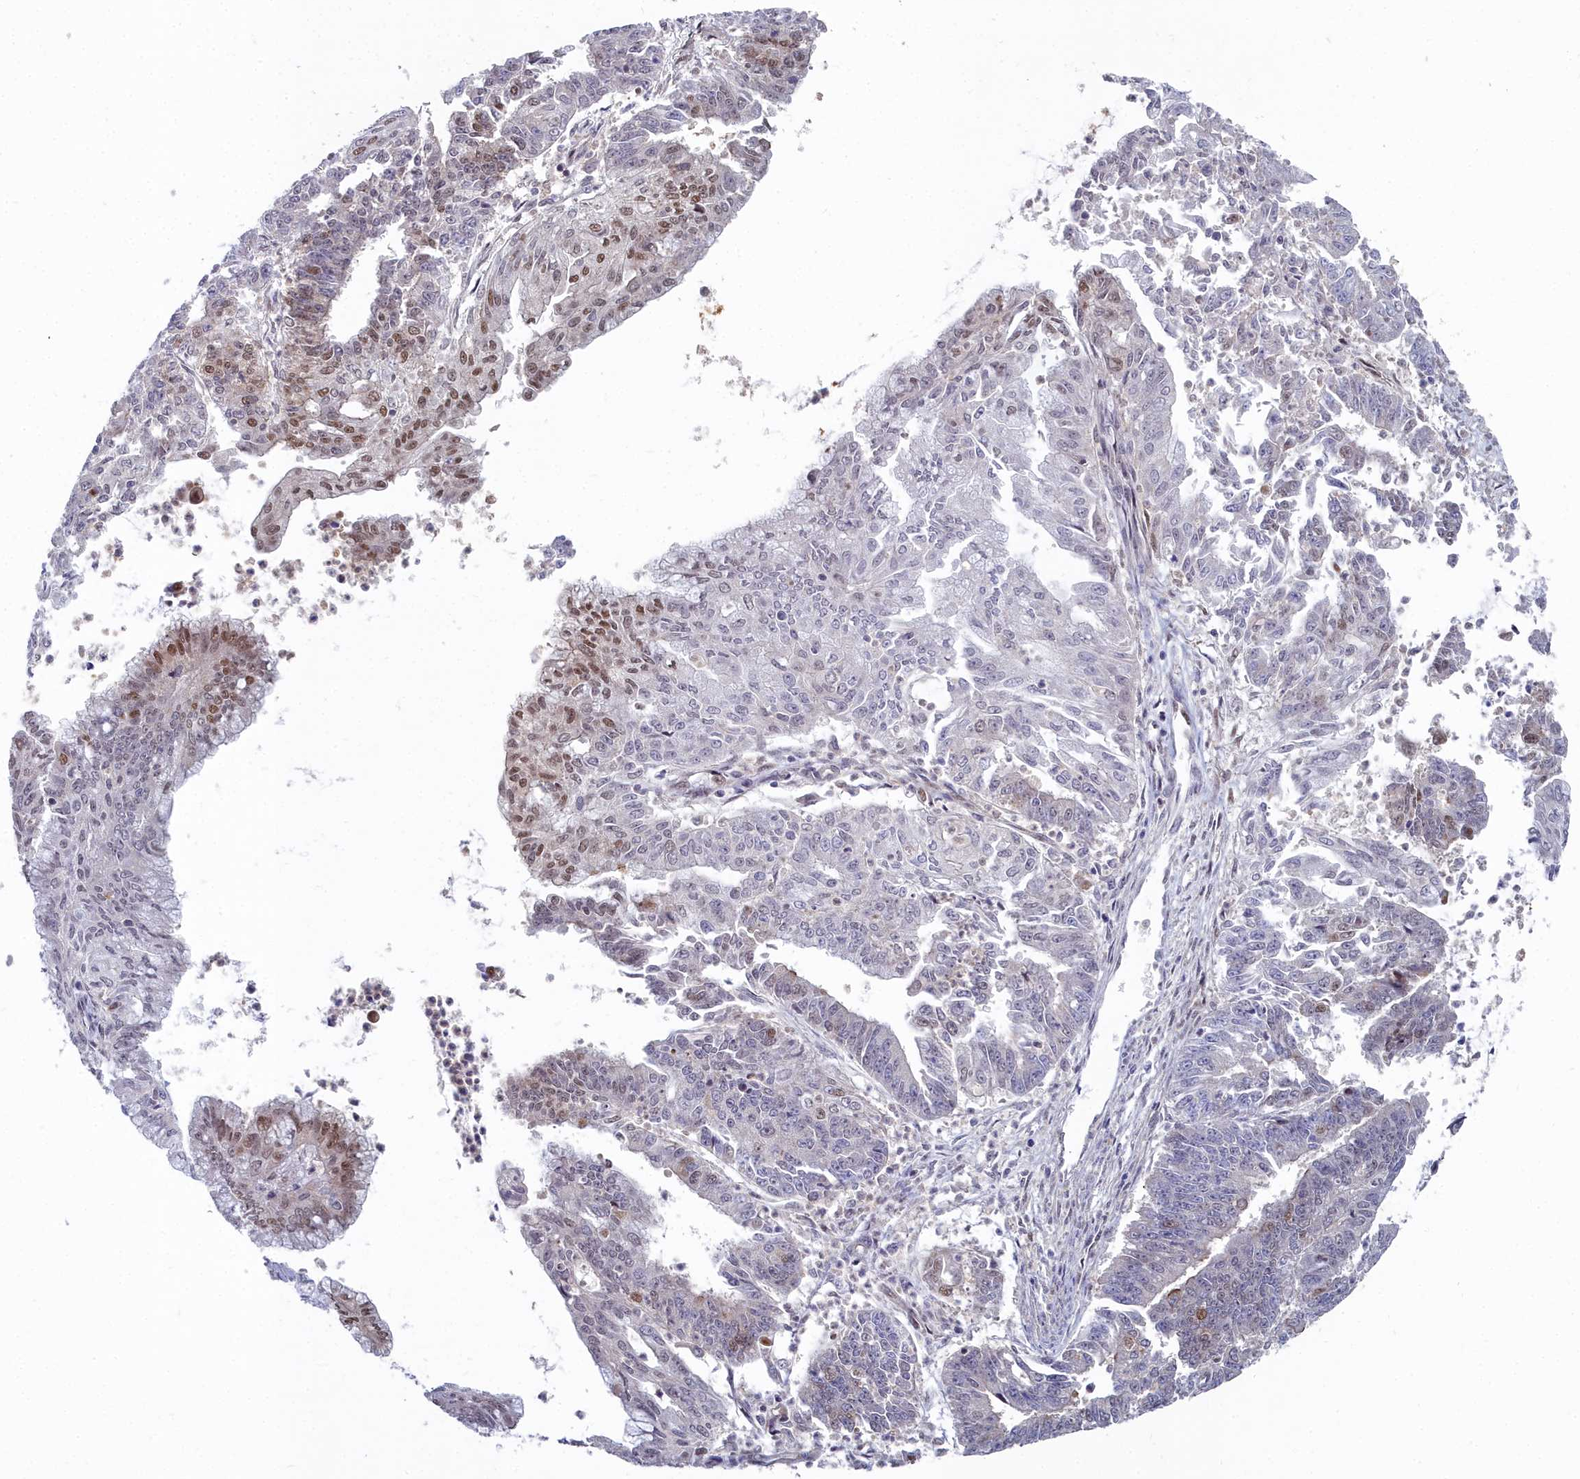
{"staining": {"intensity": "moderate", "quantity": "<25%", "location": "nuclear"}, "tissue": "endometrial cancer", "cell_type": "Tumor cells", "image_type": "cancer", "snomed": [{"axis": "morphology", "description": "Adenocarcinoma, NOS"}, {"axis": "topography", "description": "Endometrium"}], "caption": "Endometrial cancer (adenocarcinoma) tissue exhibits moderate nuclear staining in about <25% of tumor cells", "gene": "RPS27A", "patient": {"sex": "female", "age": 73}}